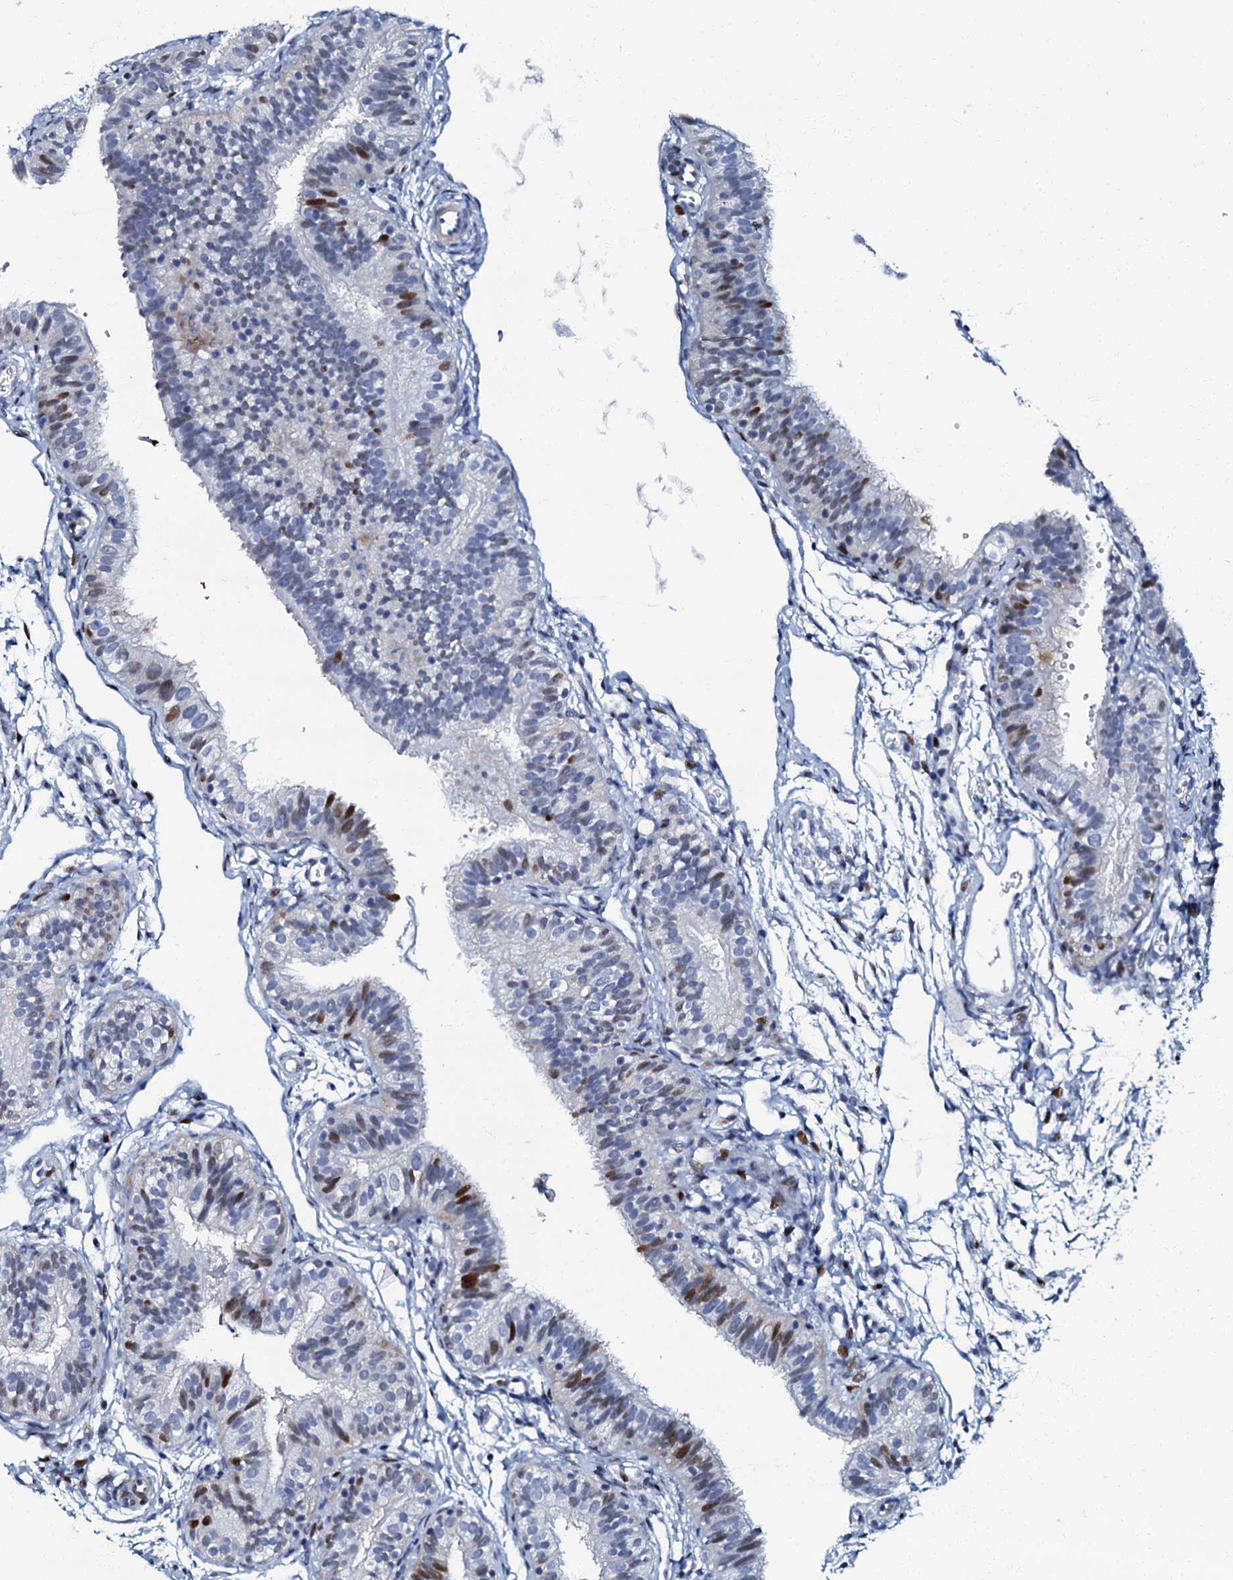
{"staining": {"intensity": "moderate", "quantity": "<25%", "location": "nuclear"}, "tissue": "fallopian tube", "cell_type": "Glandular cells", "image_type": "normal", "snomed": [{"axis": "morphology", "description": "Normal tissue, NOS"}, {"axis": "topography", "description": "Fallopian tube"}], "caption": "Fallopian tube stained with DAB immunohistochemistry displays low levels of moderate nuclear expression in approximately <25% of glandular cells.", "gene": "MFSD5", "patient": {"sex": "female", "age": 35}}